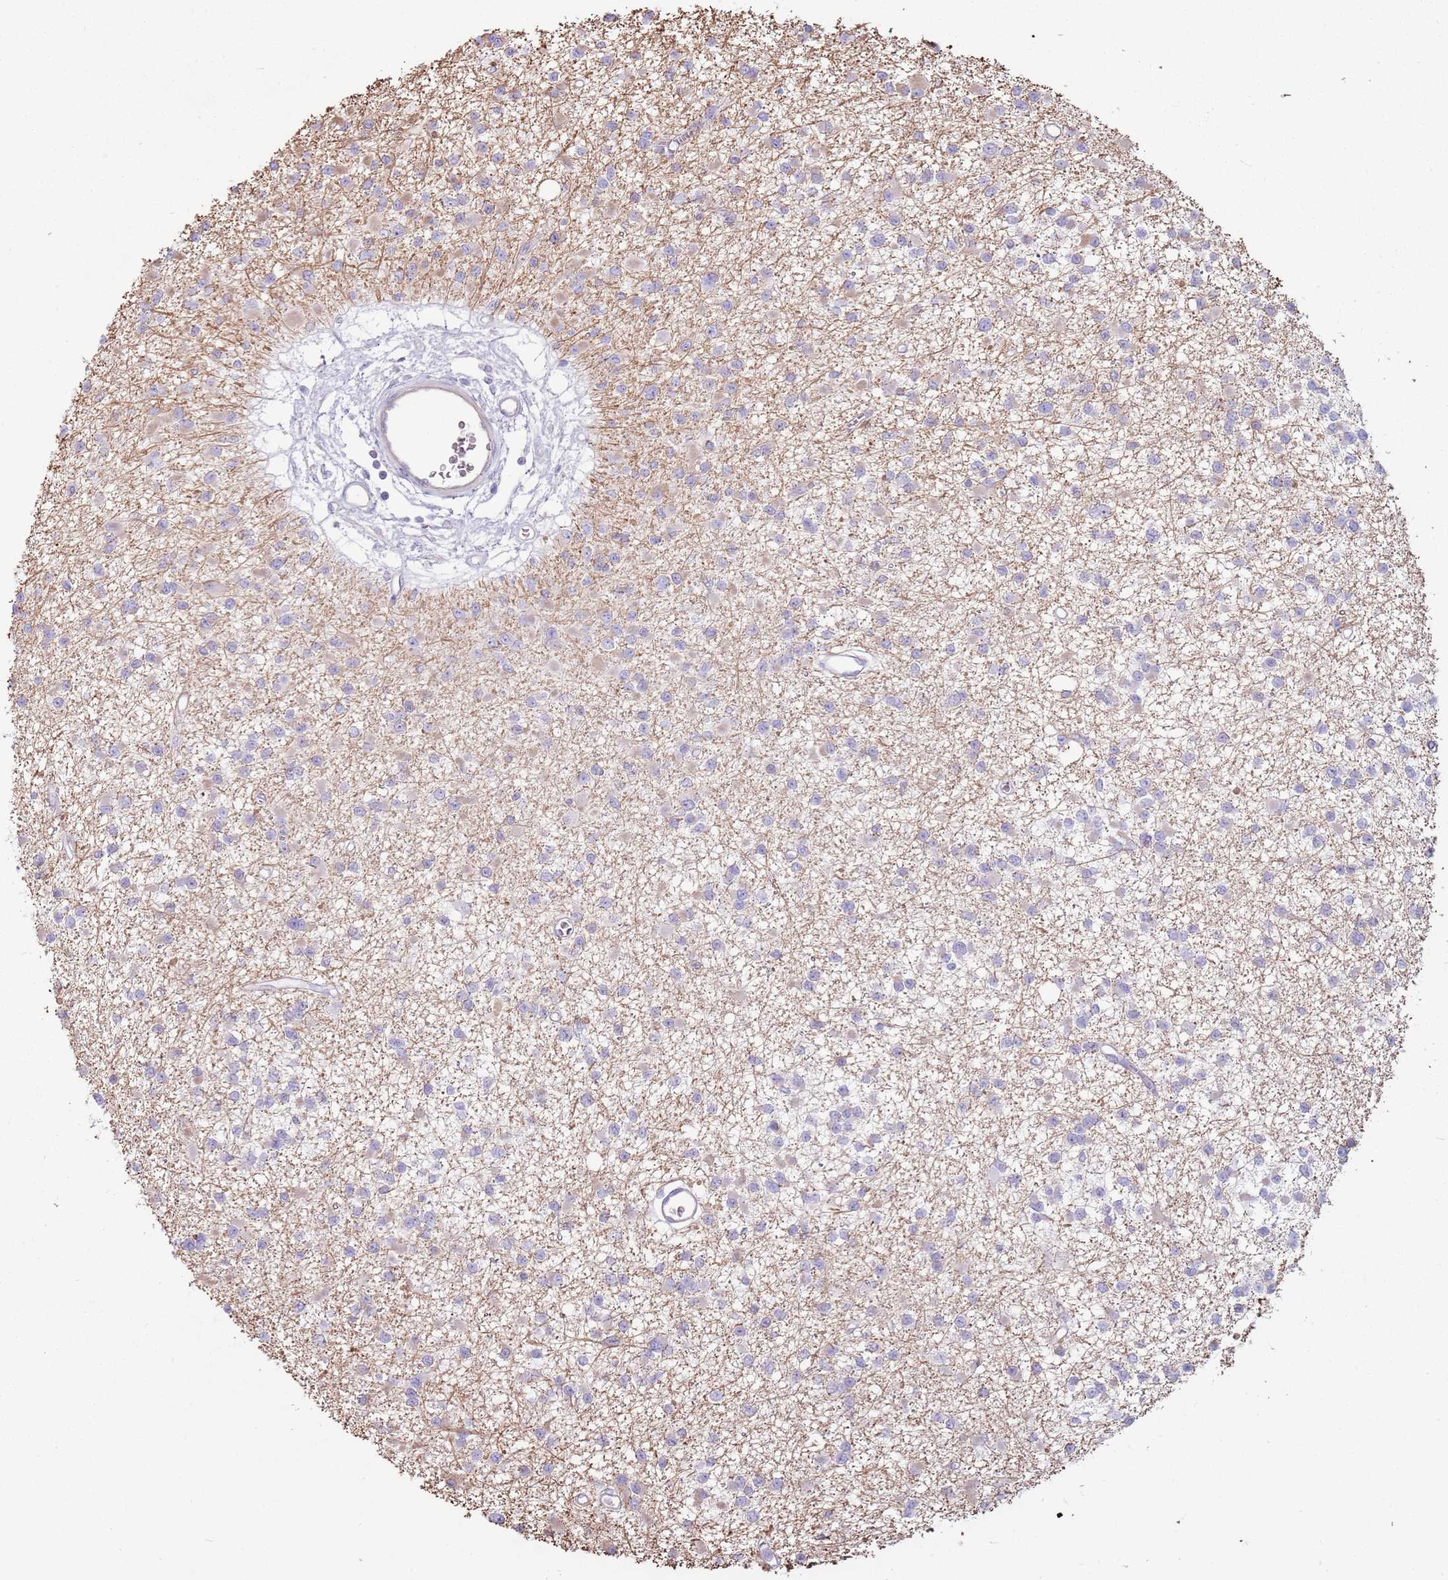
{"staining": {"intensity": "negative", "quantity": "none", "location": "none"}, "tissue": "glioma", "cell_type": "Tumor cells", "image_type": "cancer", "snomed": [{"axis": "morphology", "description": "Glioma, malignant, Low grade"}, {"axis": "topography", "description": "Brain"}], "caption": "This image is of malignant glioma (low-grade) stained with immunohistochemistry to label a protein in brown with the nuclei are counter-stained blue. There is no expression in tumor cells.", "gene": "MCUB", "patient": {"sex": "female", "age": 22}}